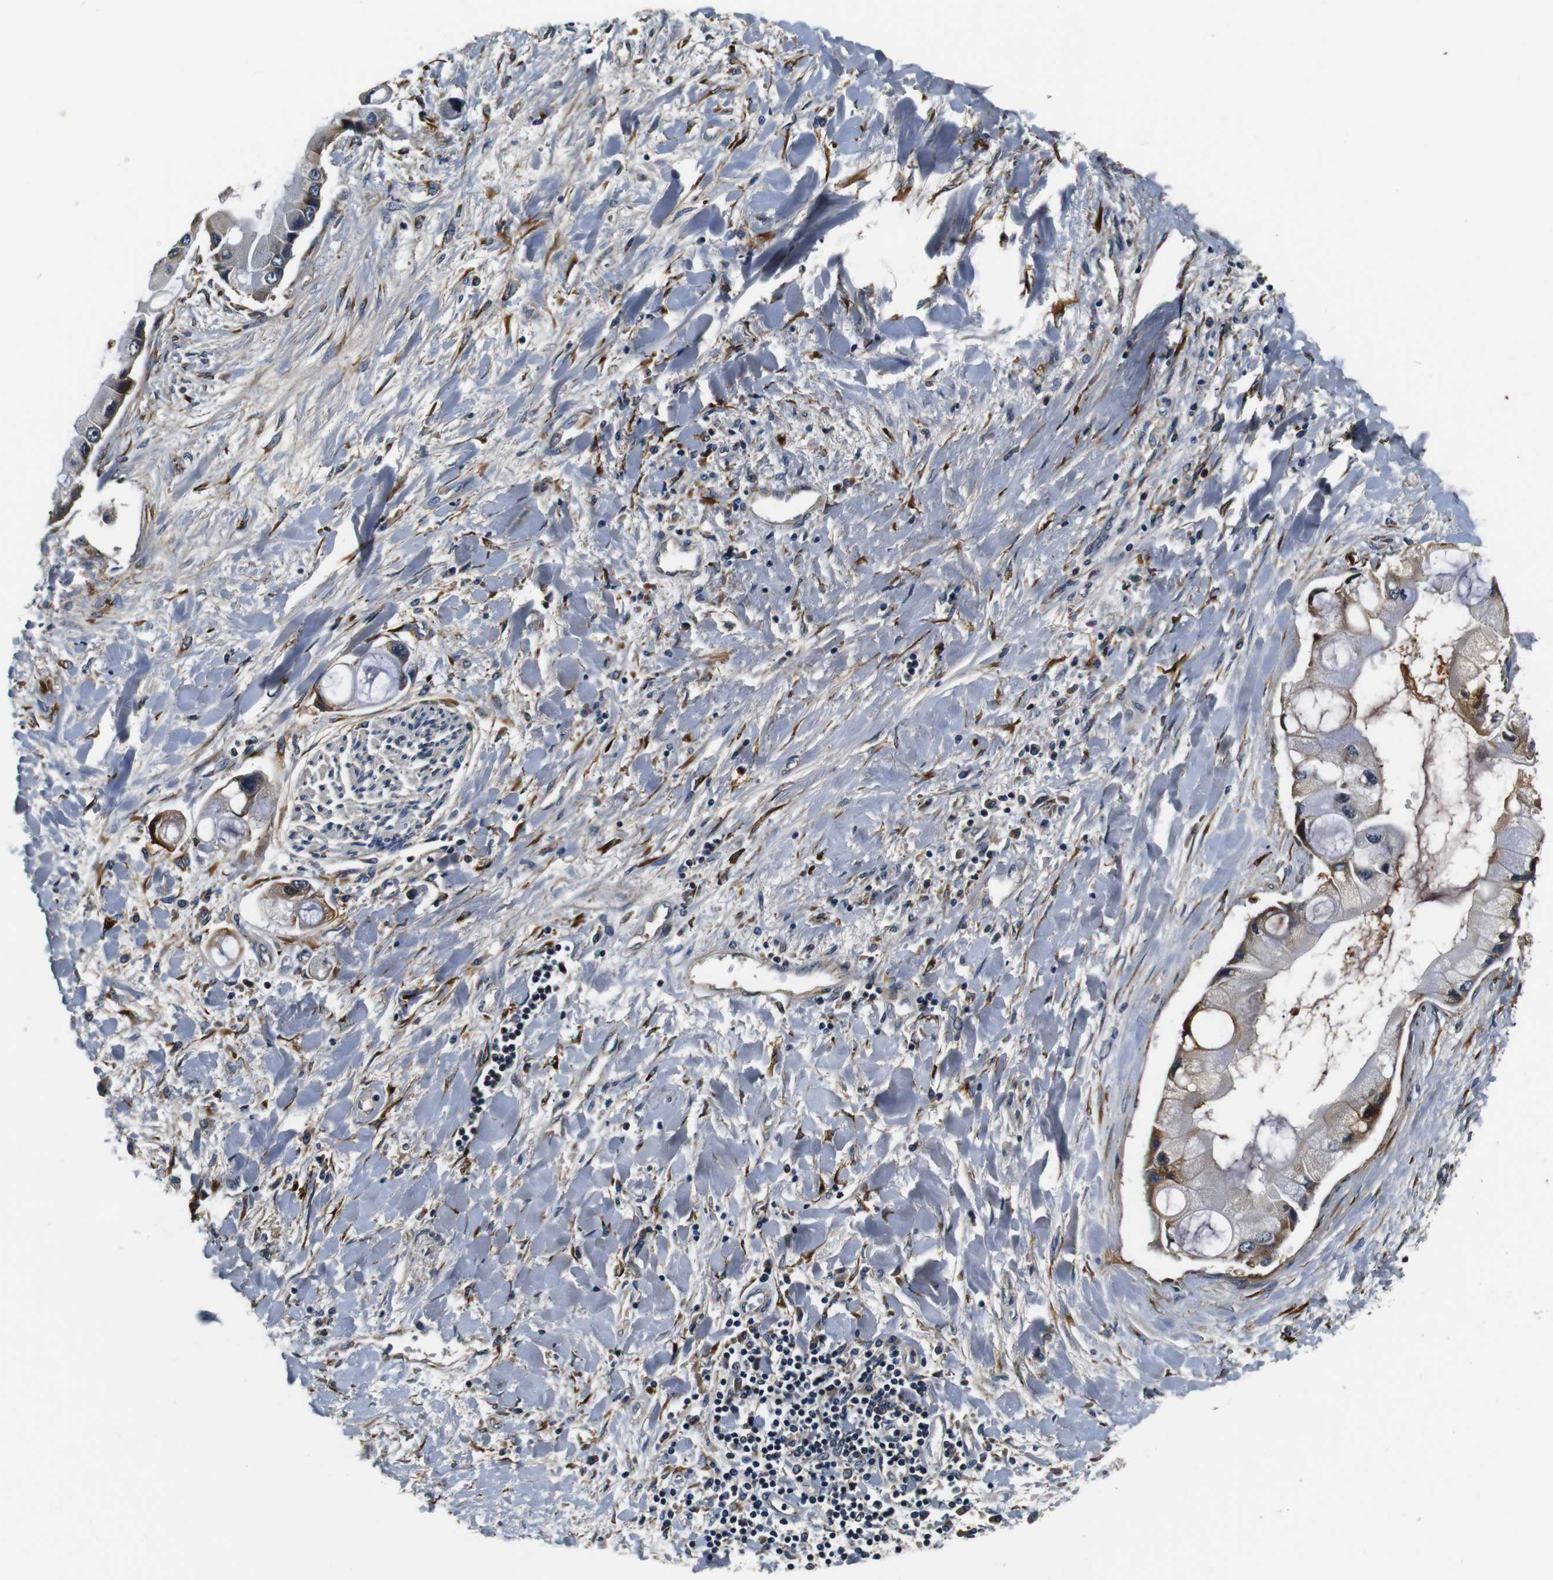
{"staining": {"intensity": "moderate", "quantity": "<25%", "location": "cytoplasmic/membranous"}, "tissue": "liver cancer", "cell_type": "Tumor cells", "image_type": "cancer", "snomed": [{"axis": "morphology", "description": "Cholangiocarcinoma"}, {"axis": "topography", "description": "Liver"}], "caption": "A brown stain highlights moderate cytoplasmic/membranous positivity of a protein in human liver cholangiocarcinoma tumor cells. Nuclei are stained in blue.", "gene": "COL1A1", "patient": {"sex": "male", "age": 50}}